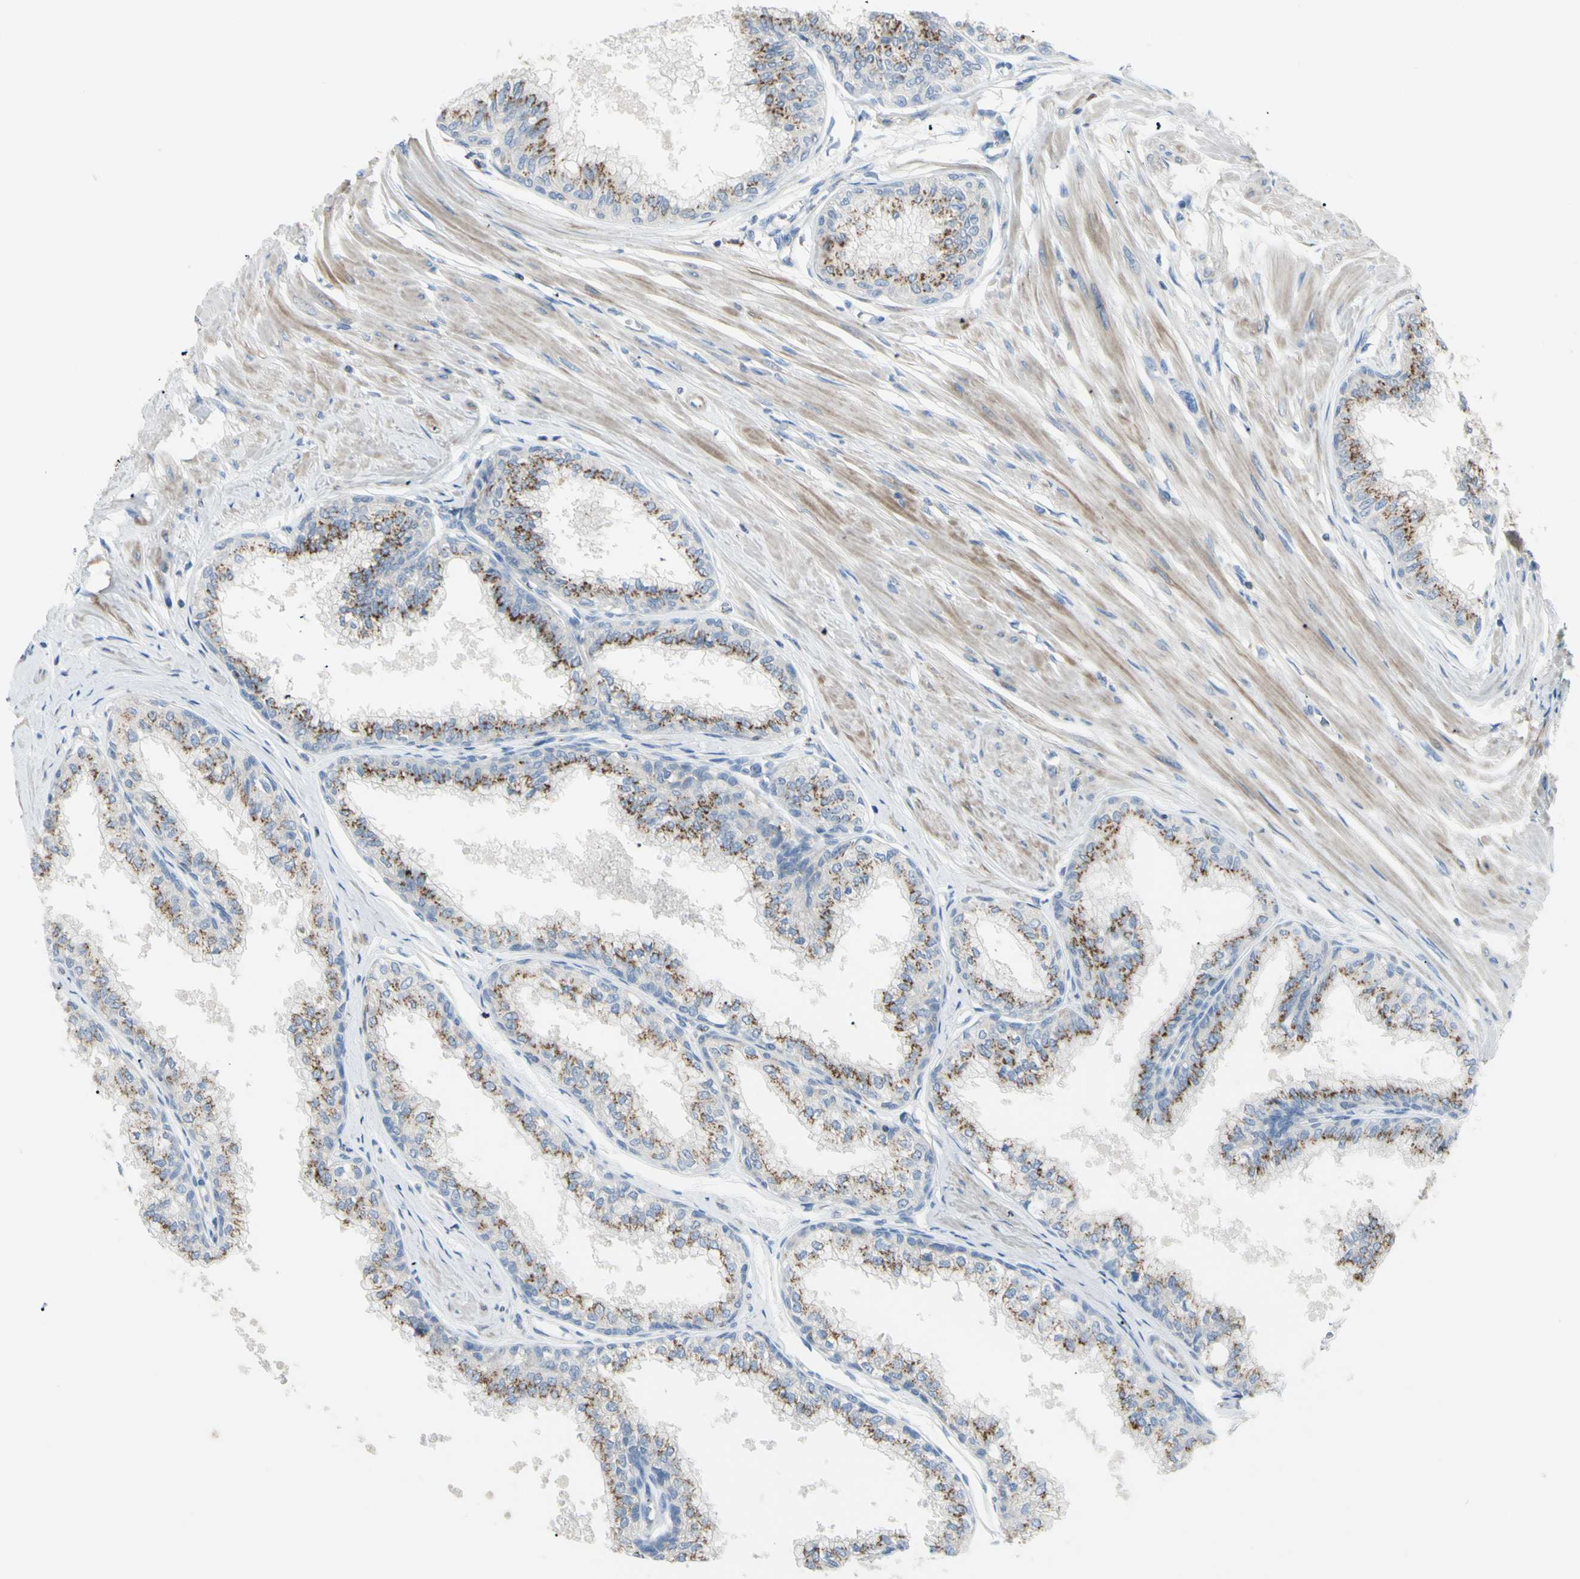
{"staining": {"intensity": "moderate", "quantity": ">75%", "location": "cytoplasmic/membranous"}, "tissue": "prostate", "cell_type": "Glandular cells", "image_type": "normal", "snomed": [{"axis": "morphology", "description": "Normal tissue, NOS"}, {"axis": "topography", "description": "Prostate"}, {"axis": "topography", "description": "Seminal veicle"}], "caption": "A histopathology image of human prostate stained for a protein exhibits moderate cytoplasmic/membranous brown staining in glandular cells. The protein of interest is shown in brown color, while the nuclei are stained blue.", "gene": "B4GALT3", "patient": {"sex": "male", "age": 60}}